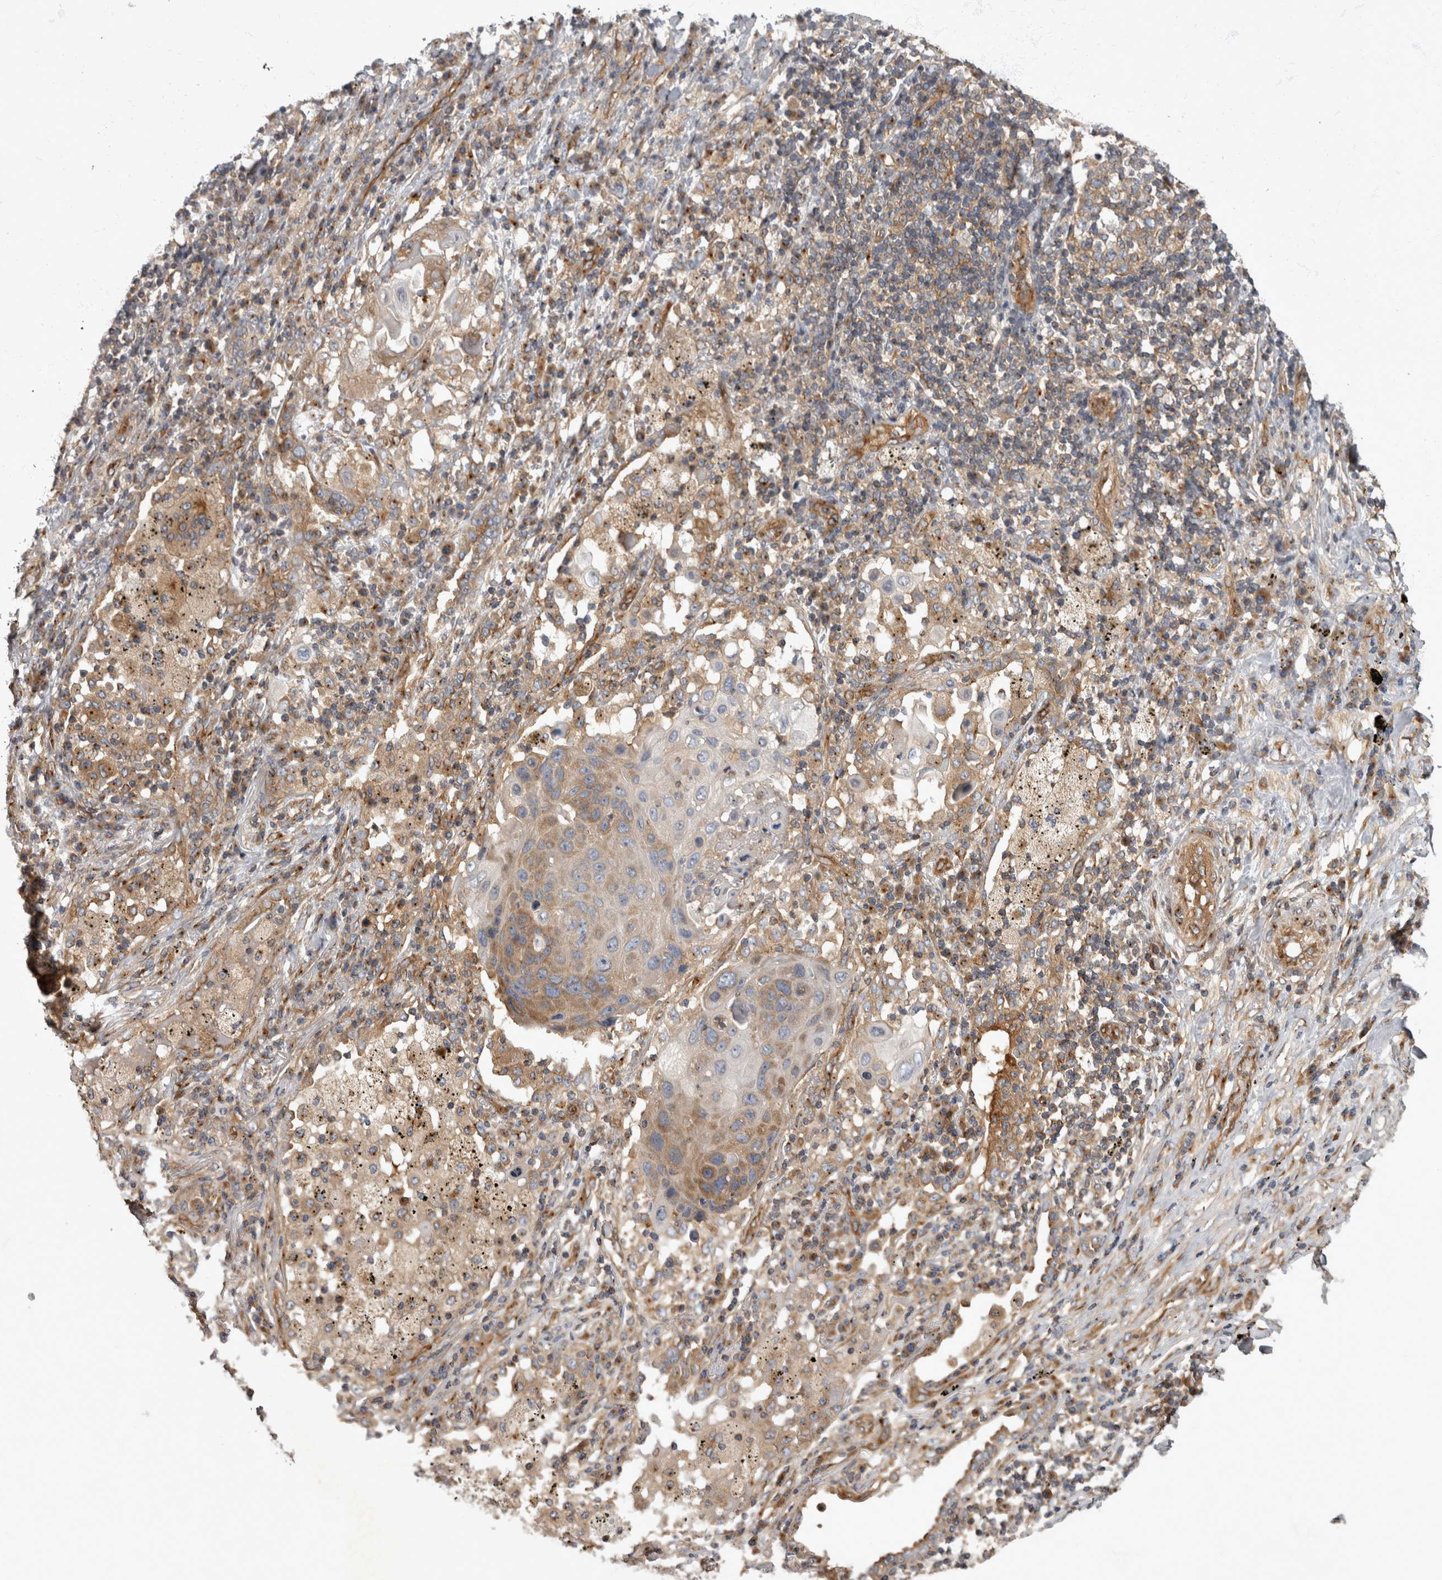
{"staining": {"intensity": "moderate", "quantity": "<25%", "location": "cytoplasmic/membranous"}, "tissue": "lung cancer", "cell_type": "Tumor cells", "image_type": "cancer", "snomed": [{"axis": "morphology", "description": "Squamous cell carcinoma, NOS"}, {"axis": "topography", "description": "Lung"}], "caption": "The photomicrograph displays a brown stain indicating the presence of a protein in the cytoplasmic/membranous of tumor cells in lung cancer.", "gene": "HOOK3", "patient": {"sex": "female", "age": 63}}